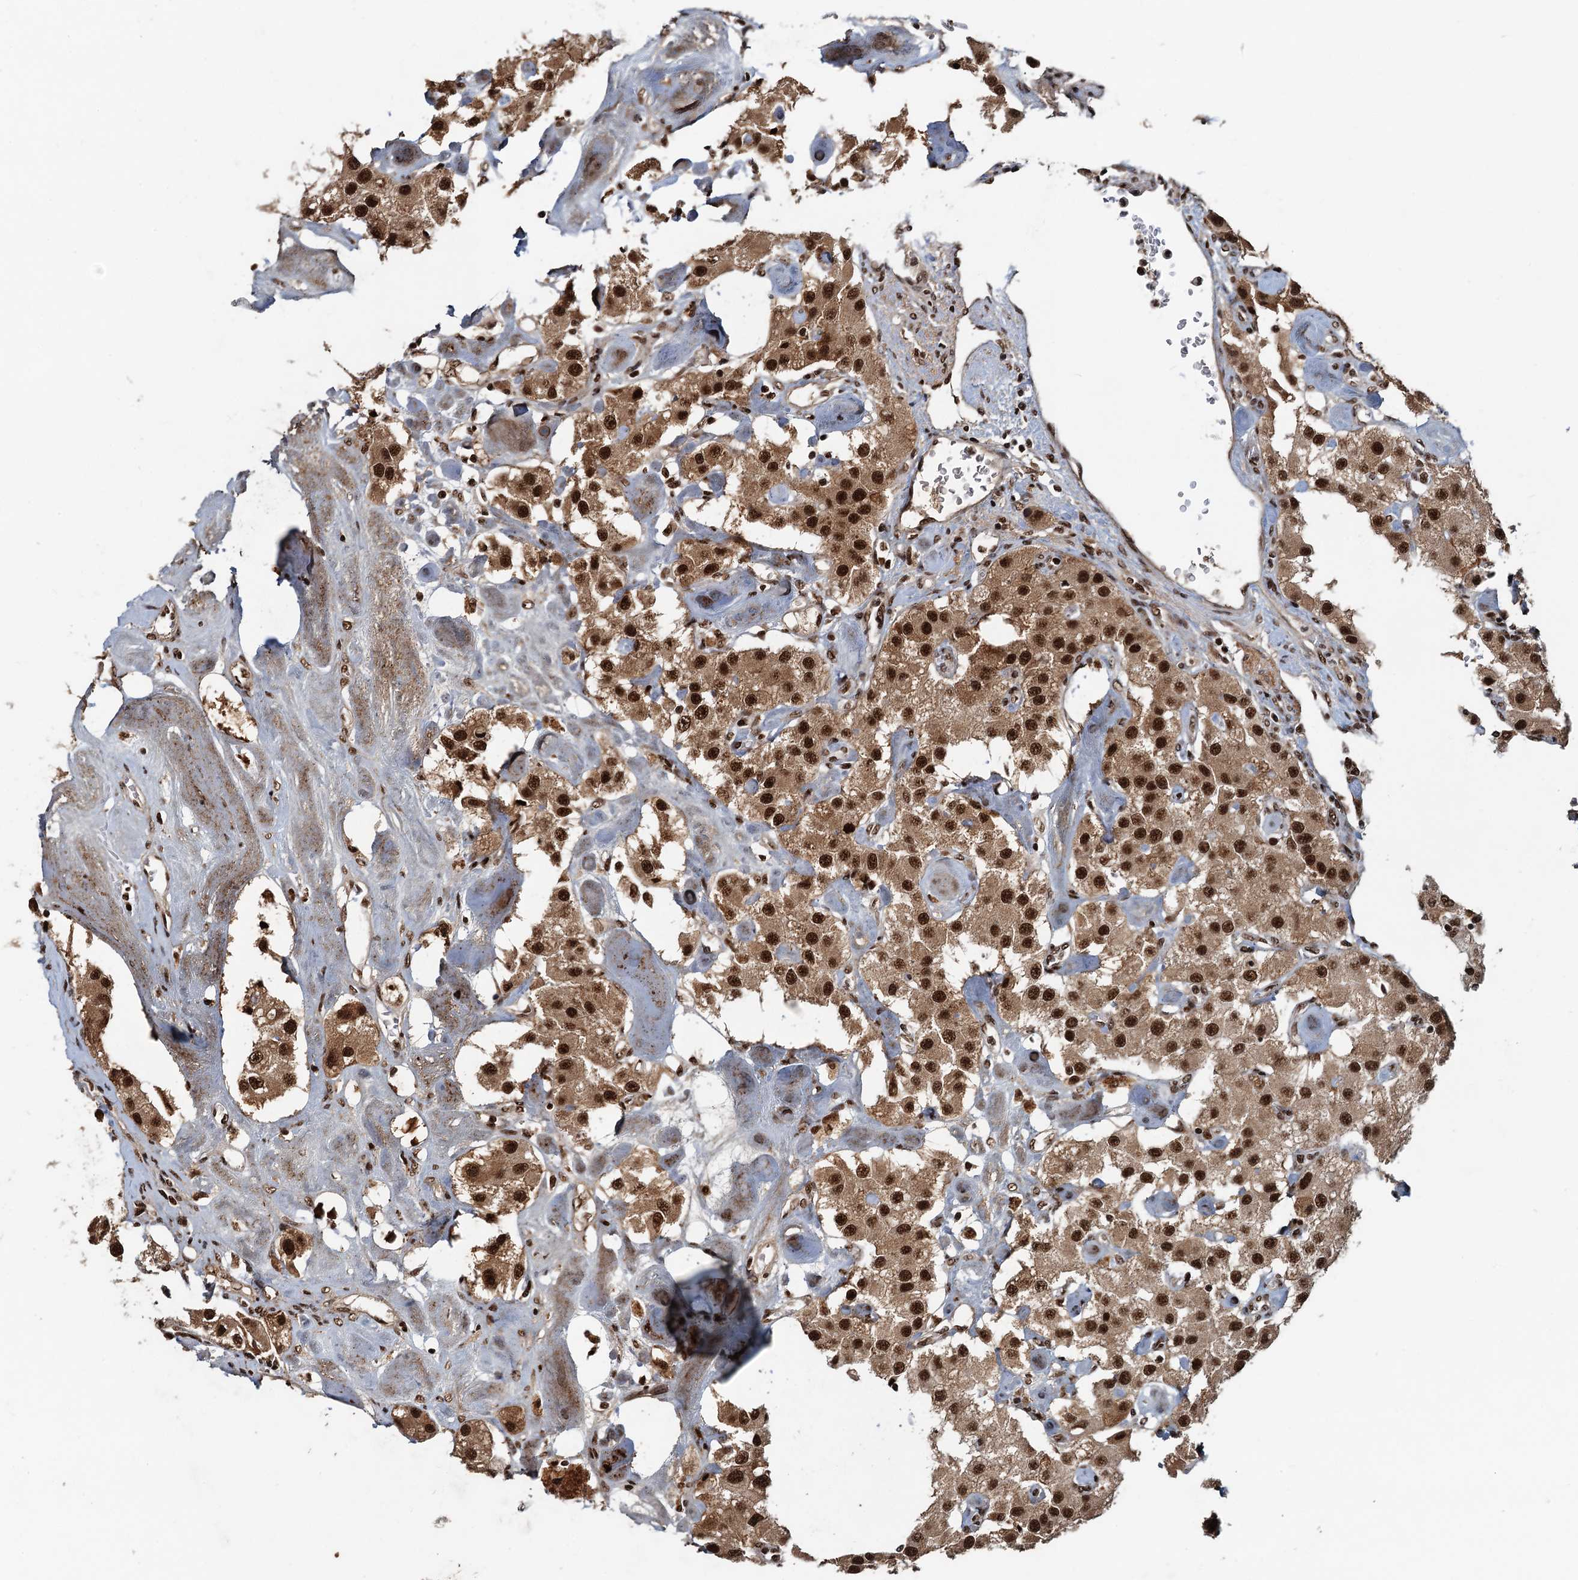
{"staining": {"intensity": "strong", "quantity": ">75%", "location": "cytoplasmic/membranous,nuclear"}, "tissue": "carcinoid", "cell_type": "Tumor cells", "image_type": "cancer", "snomed": [{"axis": "morphology", "description": "Carcinoid, malignant, NOS"}, {"axis": "topography", "description": "Pancreas"}], "caption": "Immunohistochemistry (DAB) staining of human carcinoid exhibits strong cytoplasmic/membranous and nuclear protein staining in about >75% of tumor cells. (DAB = brown stain, brightfield microscopy at high magnification).", "gene": "ZC3H18", "patient": {"sex": "male", "age": 41}}